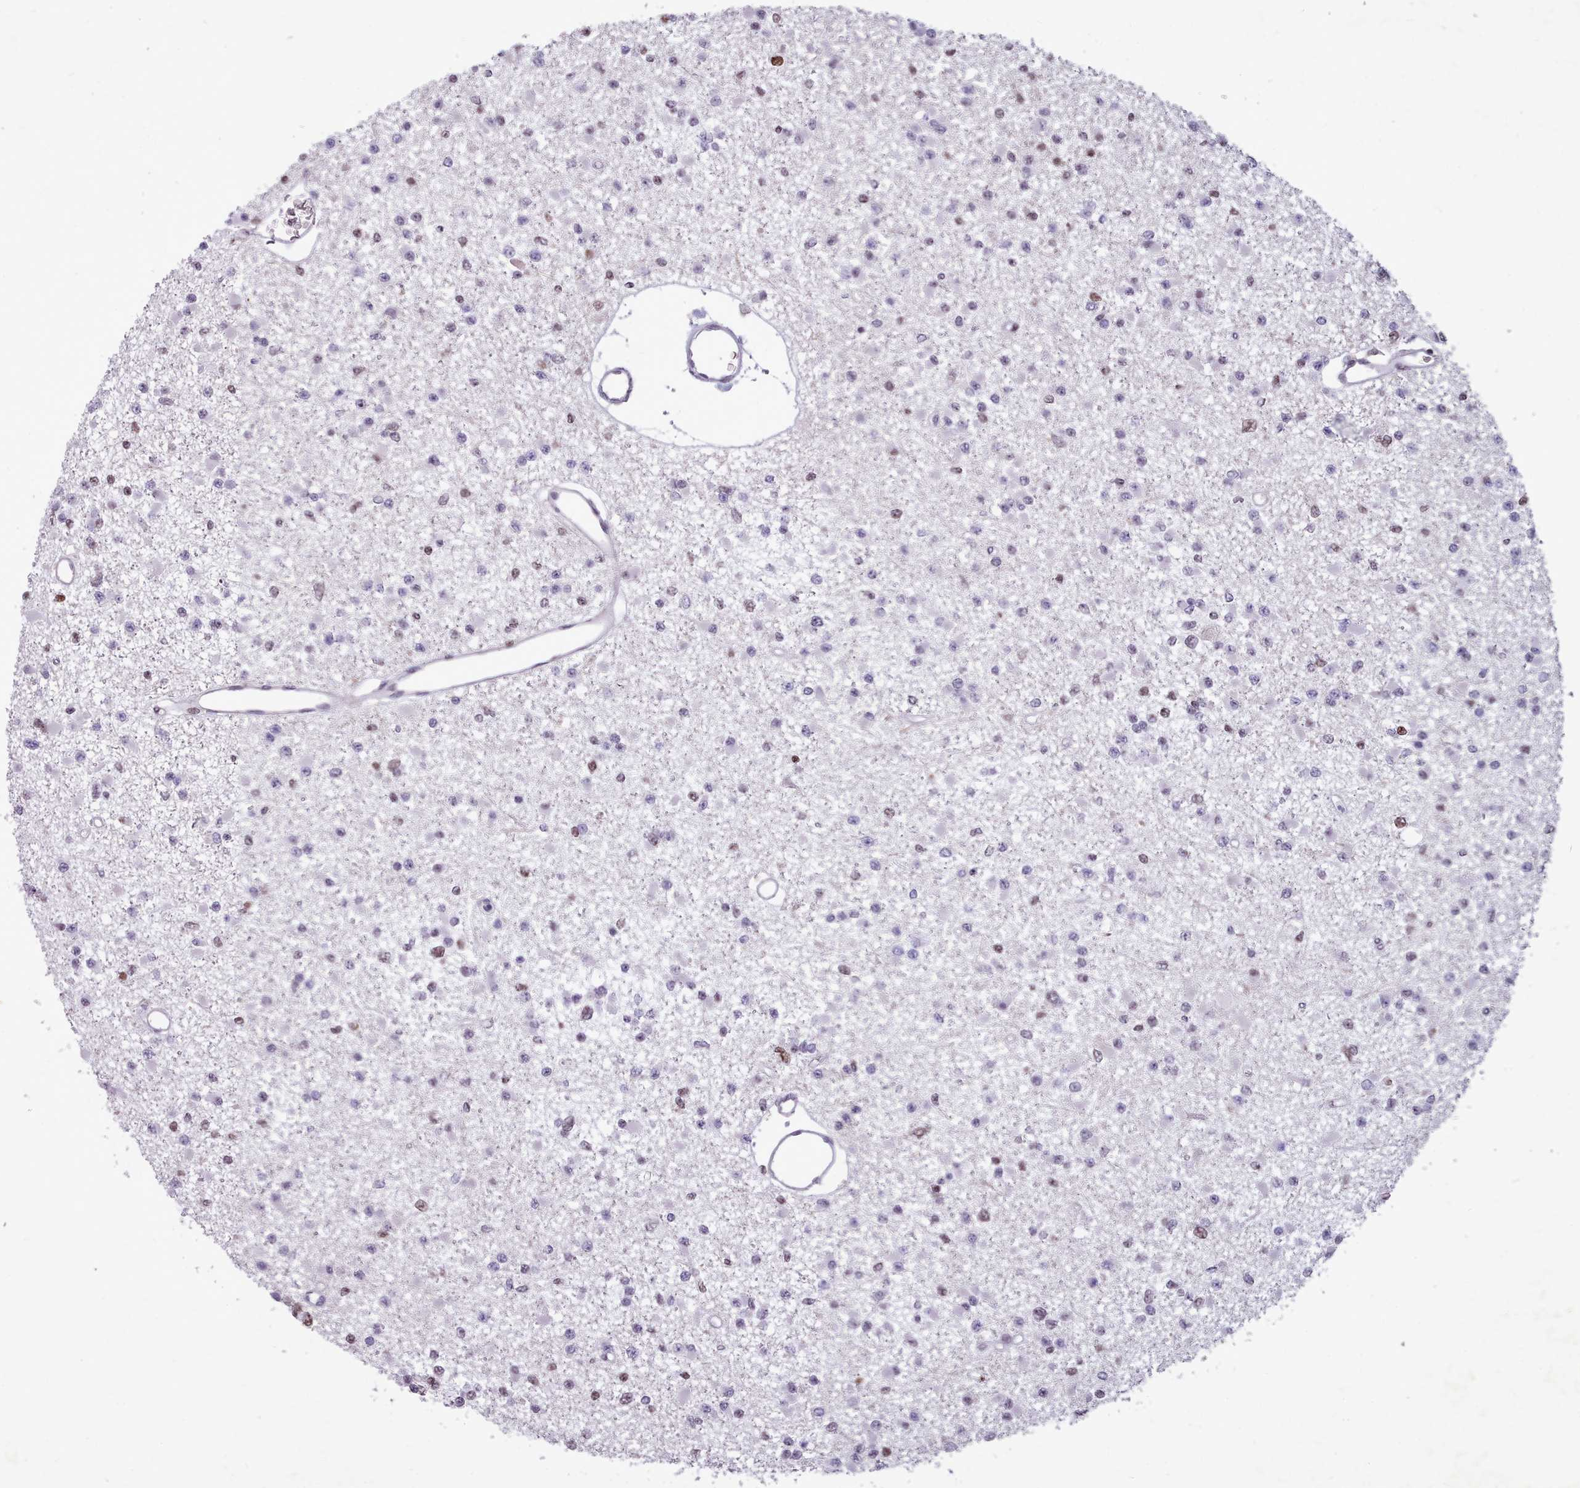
{"staining": {"intensity": "weak", "quantity": "<25%", "location": "nuclear"}, "tissue": "glioma", "cell_type": "Tumor cells", "image_type": "cancer", "snomed": [{"axis": "morphology", "description": "Glioma, malignant, Low grade"}, {"axis": "topography", "description": "Brain"}], "caption": "Immunohistochemistry (IHC) histopathology image of human malignant glioma (low-grade) stained for a protein (brown), which exhibits no staining in tumor cells. (DAB (3,3'-diaminobenzidine) immunohistochemistry visualized using brightfield microscopy, high magnification).", "gene": "KCNT2", "patient": {"sex": "female", "age": 22}}